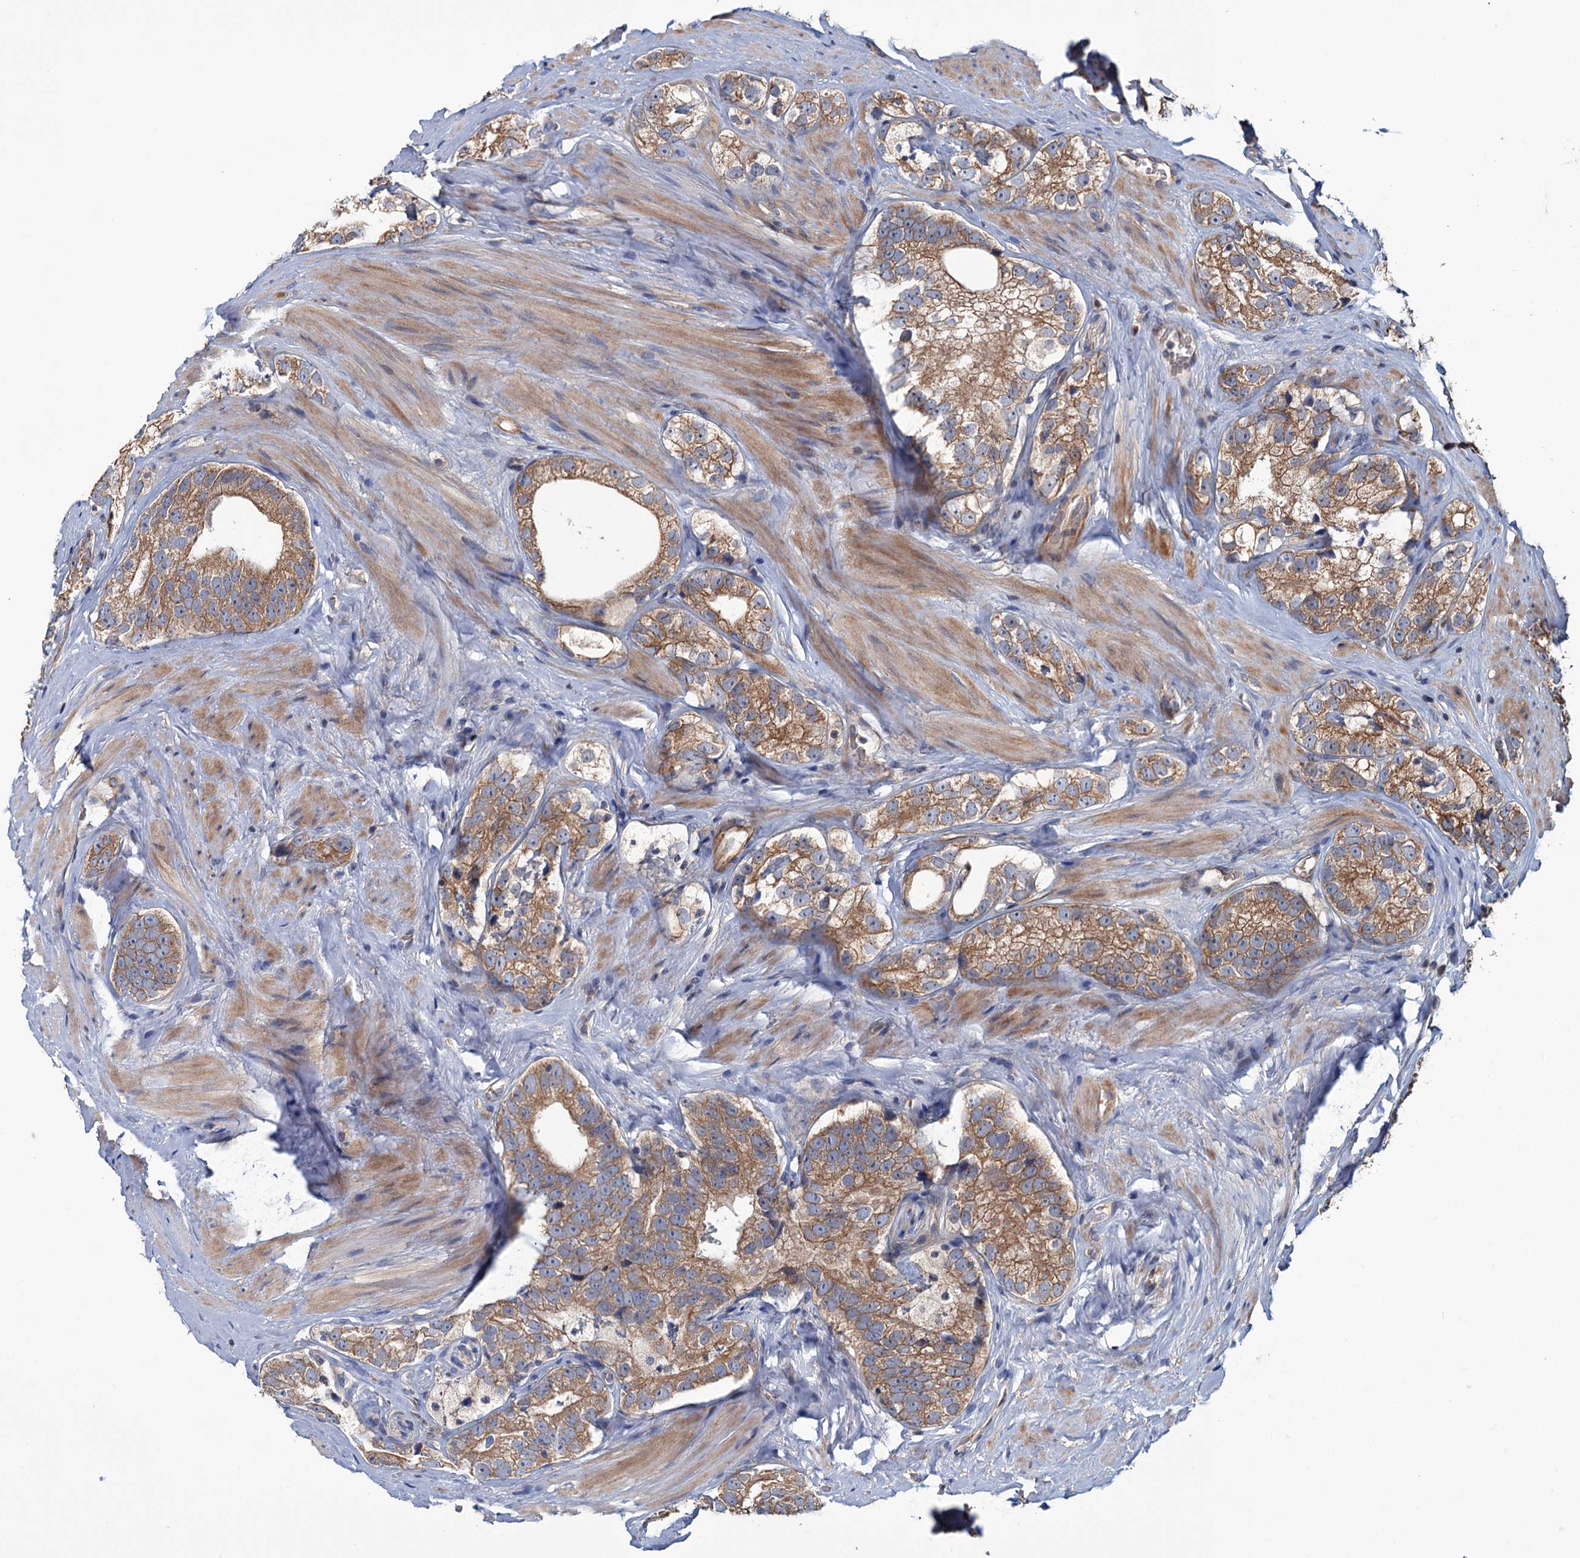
{"staining": {"intensity": "moderate", "quantity": ">75%", "location": "cytoplasmic/membranous"}, "tissue": "prostate cancer", "cell_type": "Tumor cells", "image_type": "cancer", "snomed": [{"axis": "morphology", "description": "Adenocarcinoma, High grade"}, {"axis": "topography", "description": "Prostate"}], "caption": "Prostate high-grade adenocarcinoma stained with DAB immunohistochemistry reveals medium levels of moderate cytoplasmic/membranous positivity in approximately >75% of tumor cells. (Stains: DAB (3,3'-diaminobenzidine) in brown, nuclei in blue, Microscopy: brightfield microscopy at high magnification).", "gene": "MTRR", "patient": {"sex": "male", "age": 56}}